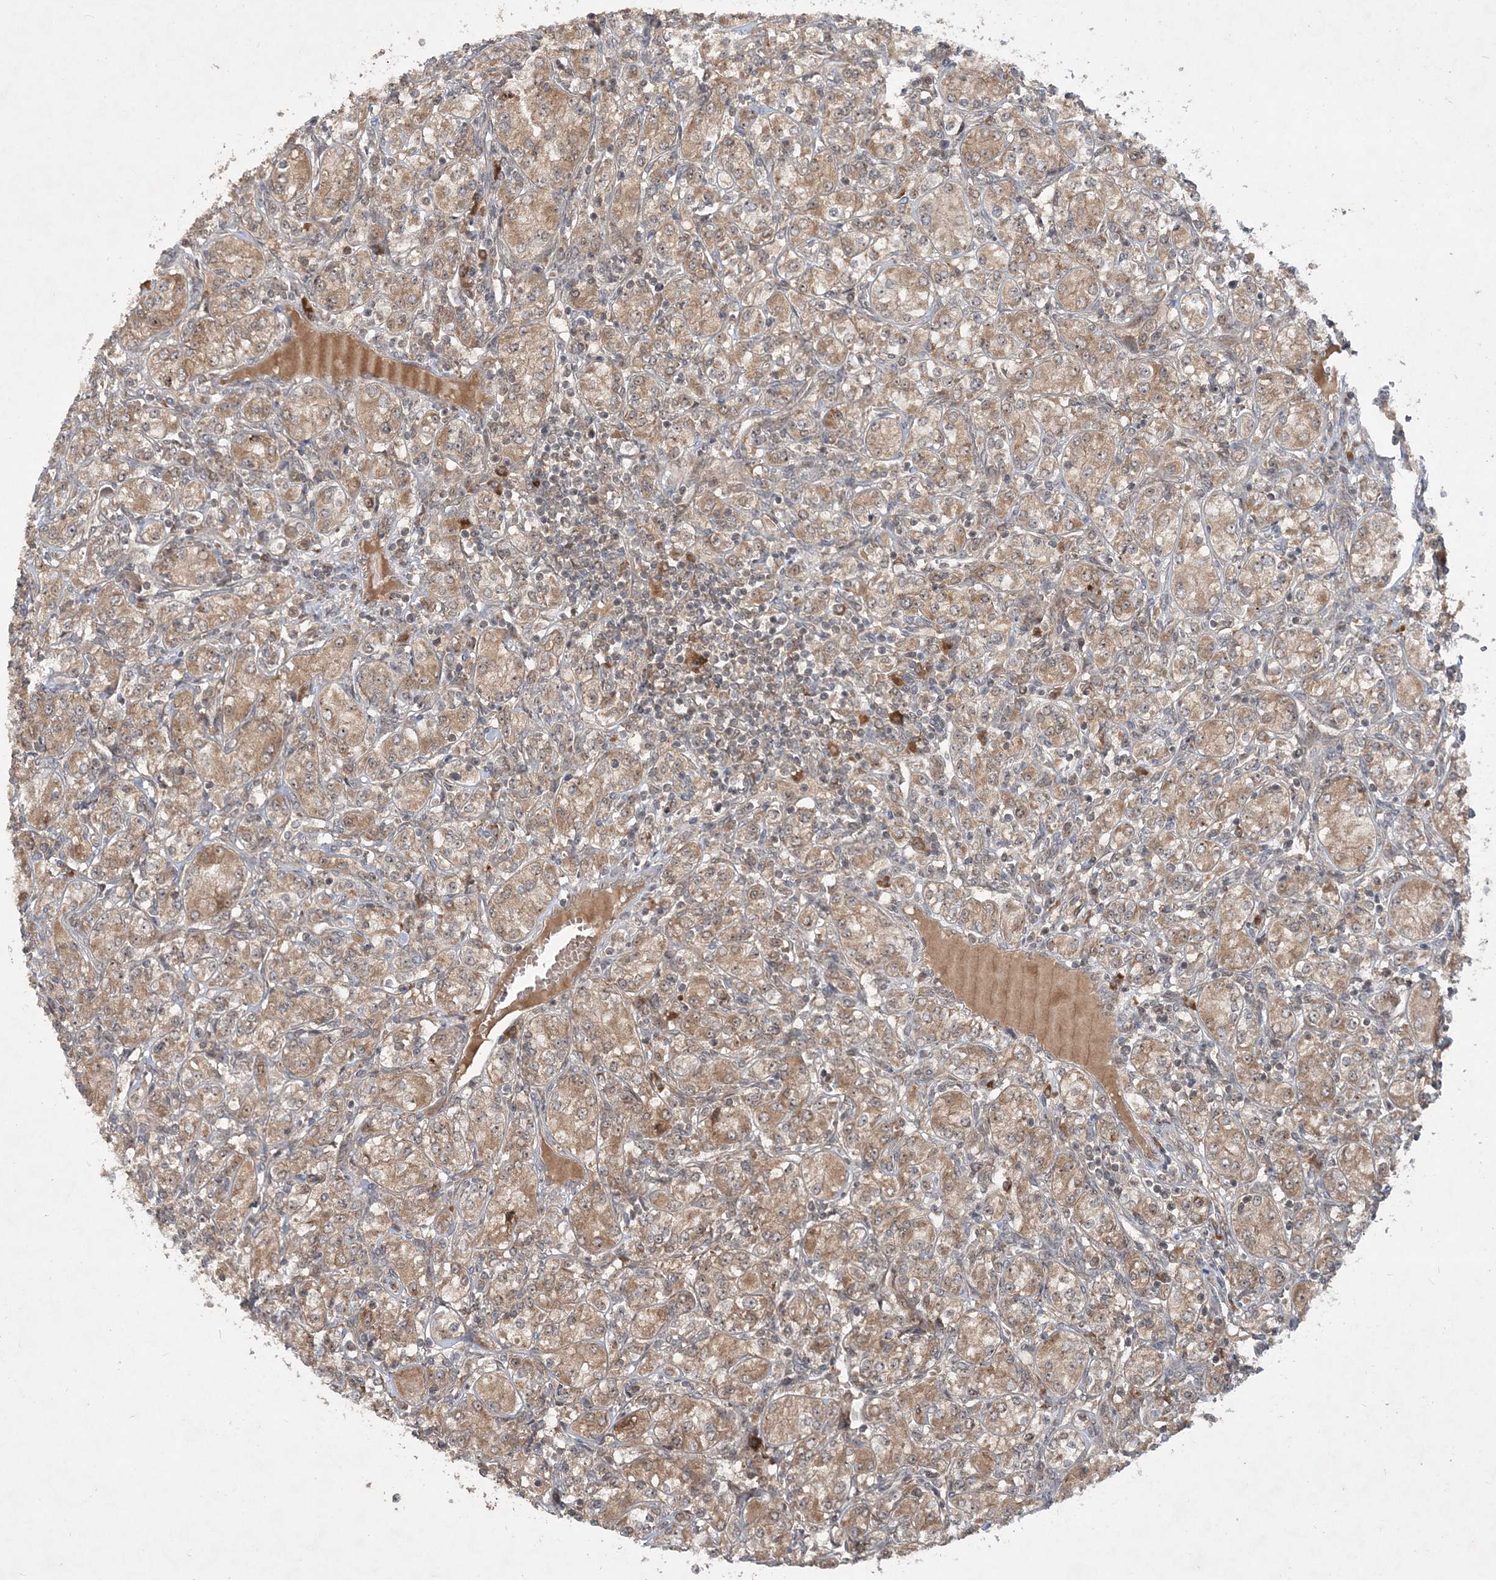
{"staining": {"intensity": "moderate", "quantity": ">75%", "location": "cytoplasmic/membranous"}, "tissue": "renal cancer", "cell_type": "Tumor cells", "image_type": "cancer", "snomed": [{"axis": "morphology", "description": "Adenocarcinoma, NOS"}, {"axis": "topography", "description": "Kidney"}], "caption": "This histopathology image reveals immunohistochemistry staining of renal adenocarcinoma, with medium moderate cytoplasmic/membranous positivity in approximately >75% of tumor cells.", "gene": "UBR3", "patient": {"sex": "male", "age": 77}}